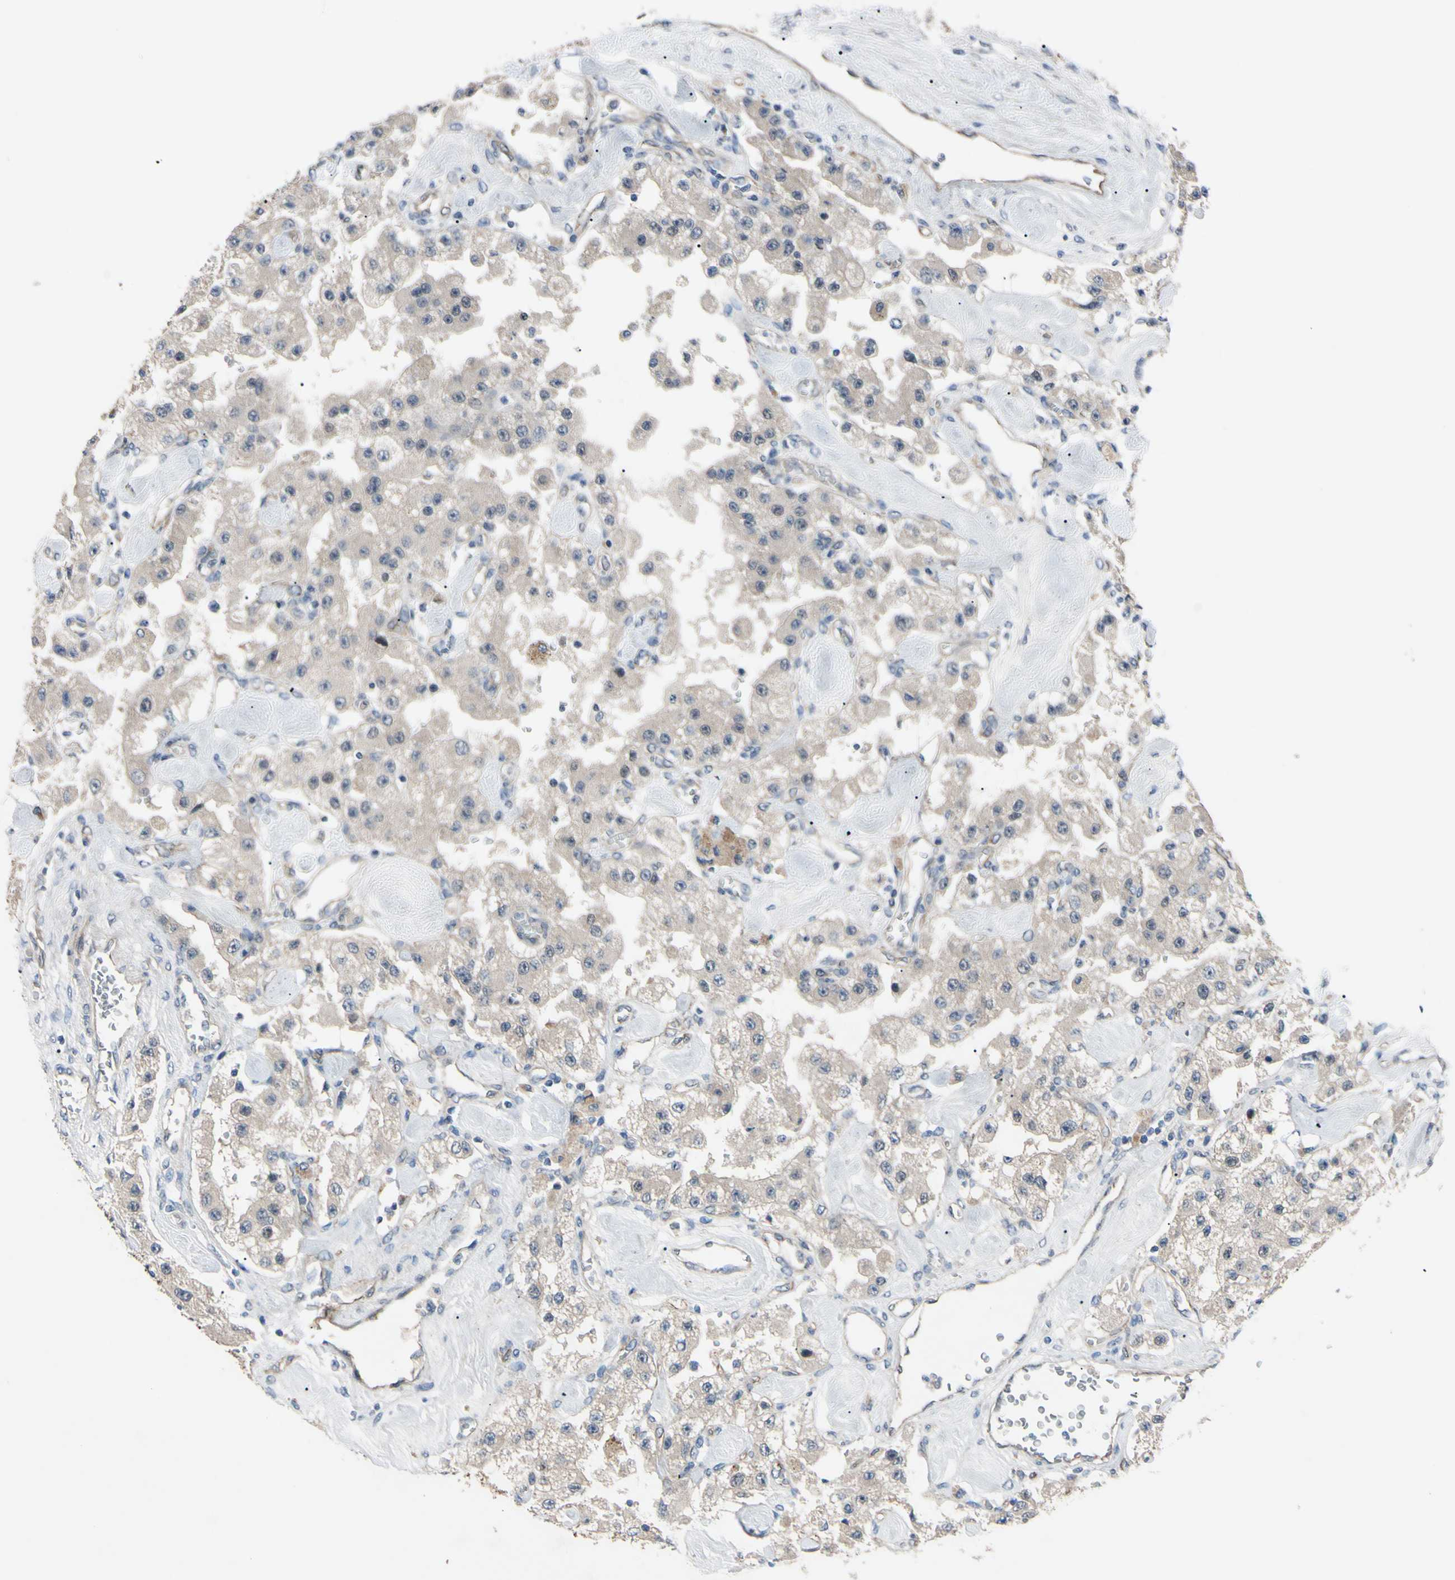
{"staining": {"intensity": "weak", "quantity": "<25%", "location": "cytoplasmic/membranous"}, "tissue": "carcinoid", "cell_type": "Tumor cells", "image_type": "cancer", "snomed": [{"axis": "morphology", "description": "Carcinoid, malignant, NOS"}, {"axis": "topography", "description": "Pancreas"}], "caption": "DAB (3,3'-diaminobenzidine) immunohistochemical staining of carcinoid shows no significant positivity in tumor cells.", "gene": "HILPDA", "patient": {"sex": "male", "age": 41}}